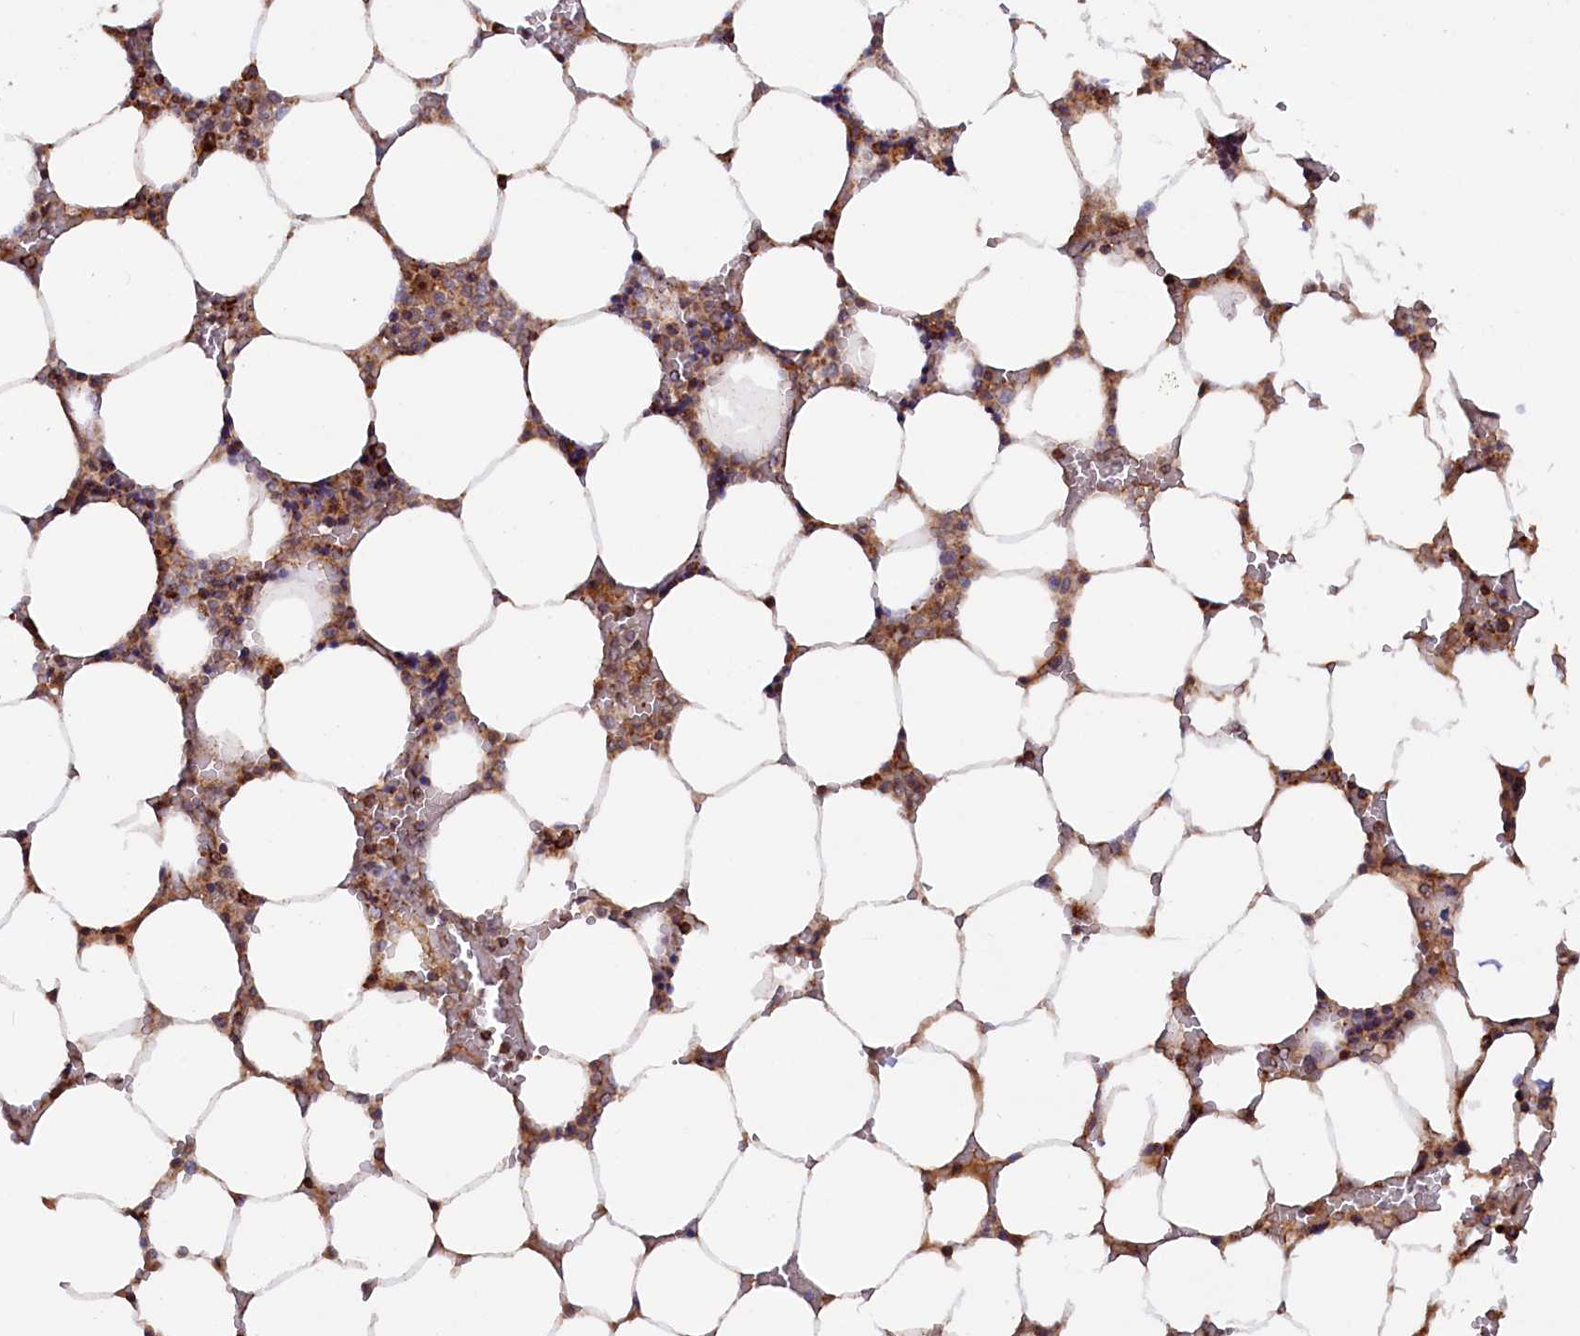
{"staining": {"intensity": "moderate", "quantity": ">75%", "location": "cytoplasmic/membranous"}, "tissue": "bone marrow", "cell_type": "Hematopoietic cells", "image_type": "normal", "snomed": [{"axis": "morphology", "description": "Normal tissue, NOS"}, {"axis": "topography", "description": "Bone marrow"}], "caption": "A photomicrograph showing moderate cytoplasmic/membranous expression in approximately >75% of hematopoietic cells in benign bone marrow, as visualized by brown immunohistochemical staining.", "gene": "DUS3L", "patient": {"sex": "male", "age": 64}}